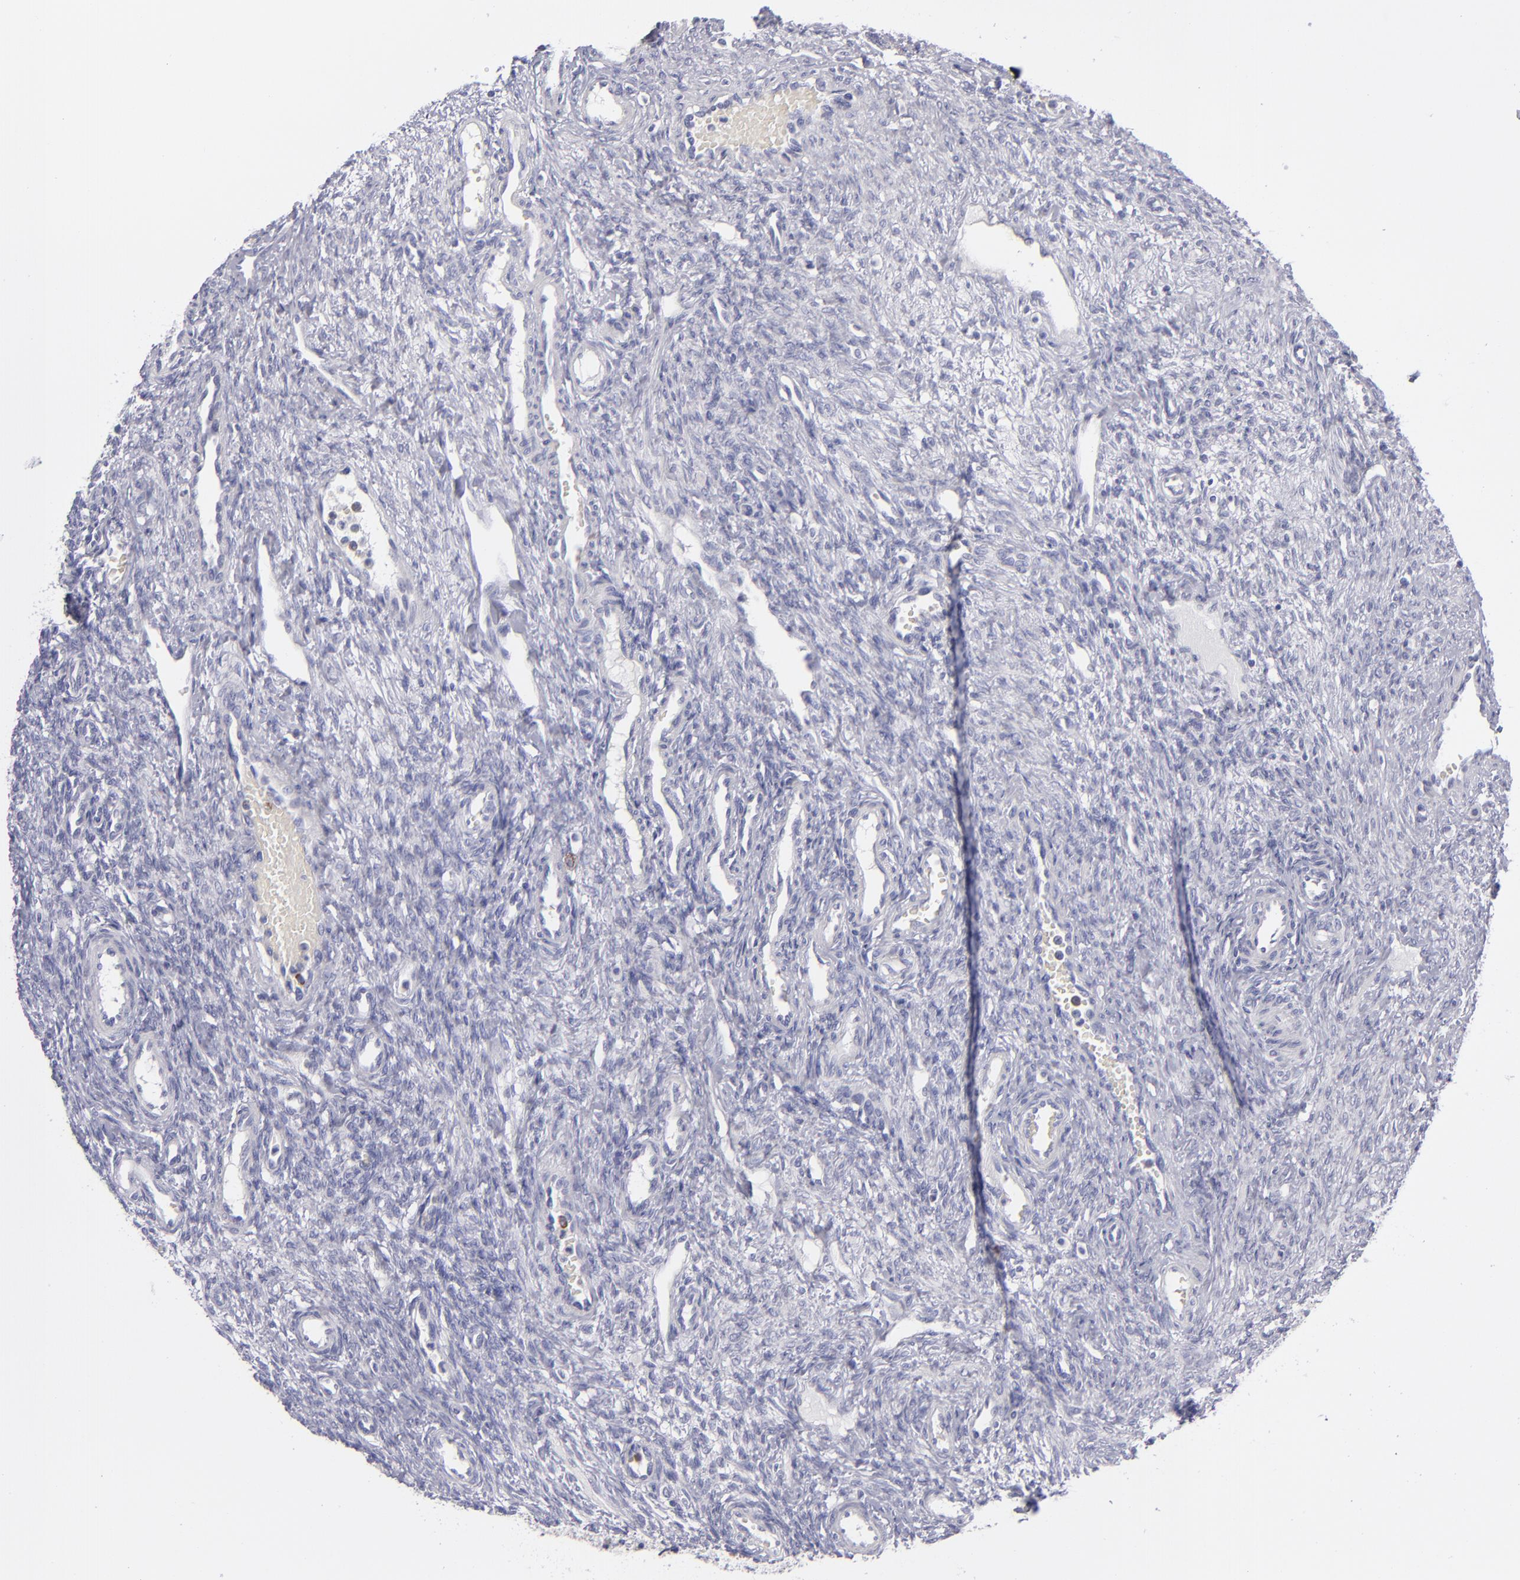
{"staining": {"intensity": "negative", "quantity": "none", "location": "none"}, "tissue": "ovary", "cell_type": "Follicle cells", "image_type": "normal", "snomed": [{"axis": "morphology", "description": "Normal tissue, NOS"}, {"axis": "topography", "description": "Ovary"}], "caption": "This is an immunohistochemistry (IHC) photomicrograph of normal human ovary. There is no staining in follicle cells.", "gene": "ANPEP", "patient": {"sex": "female", "age": 33}}